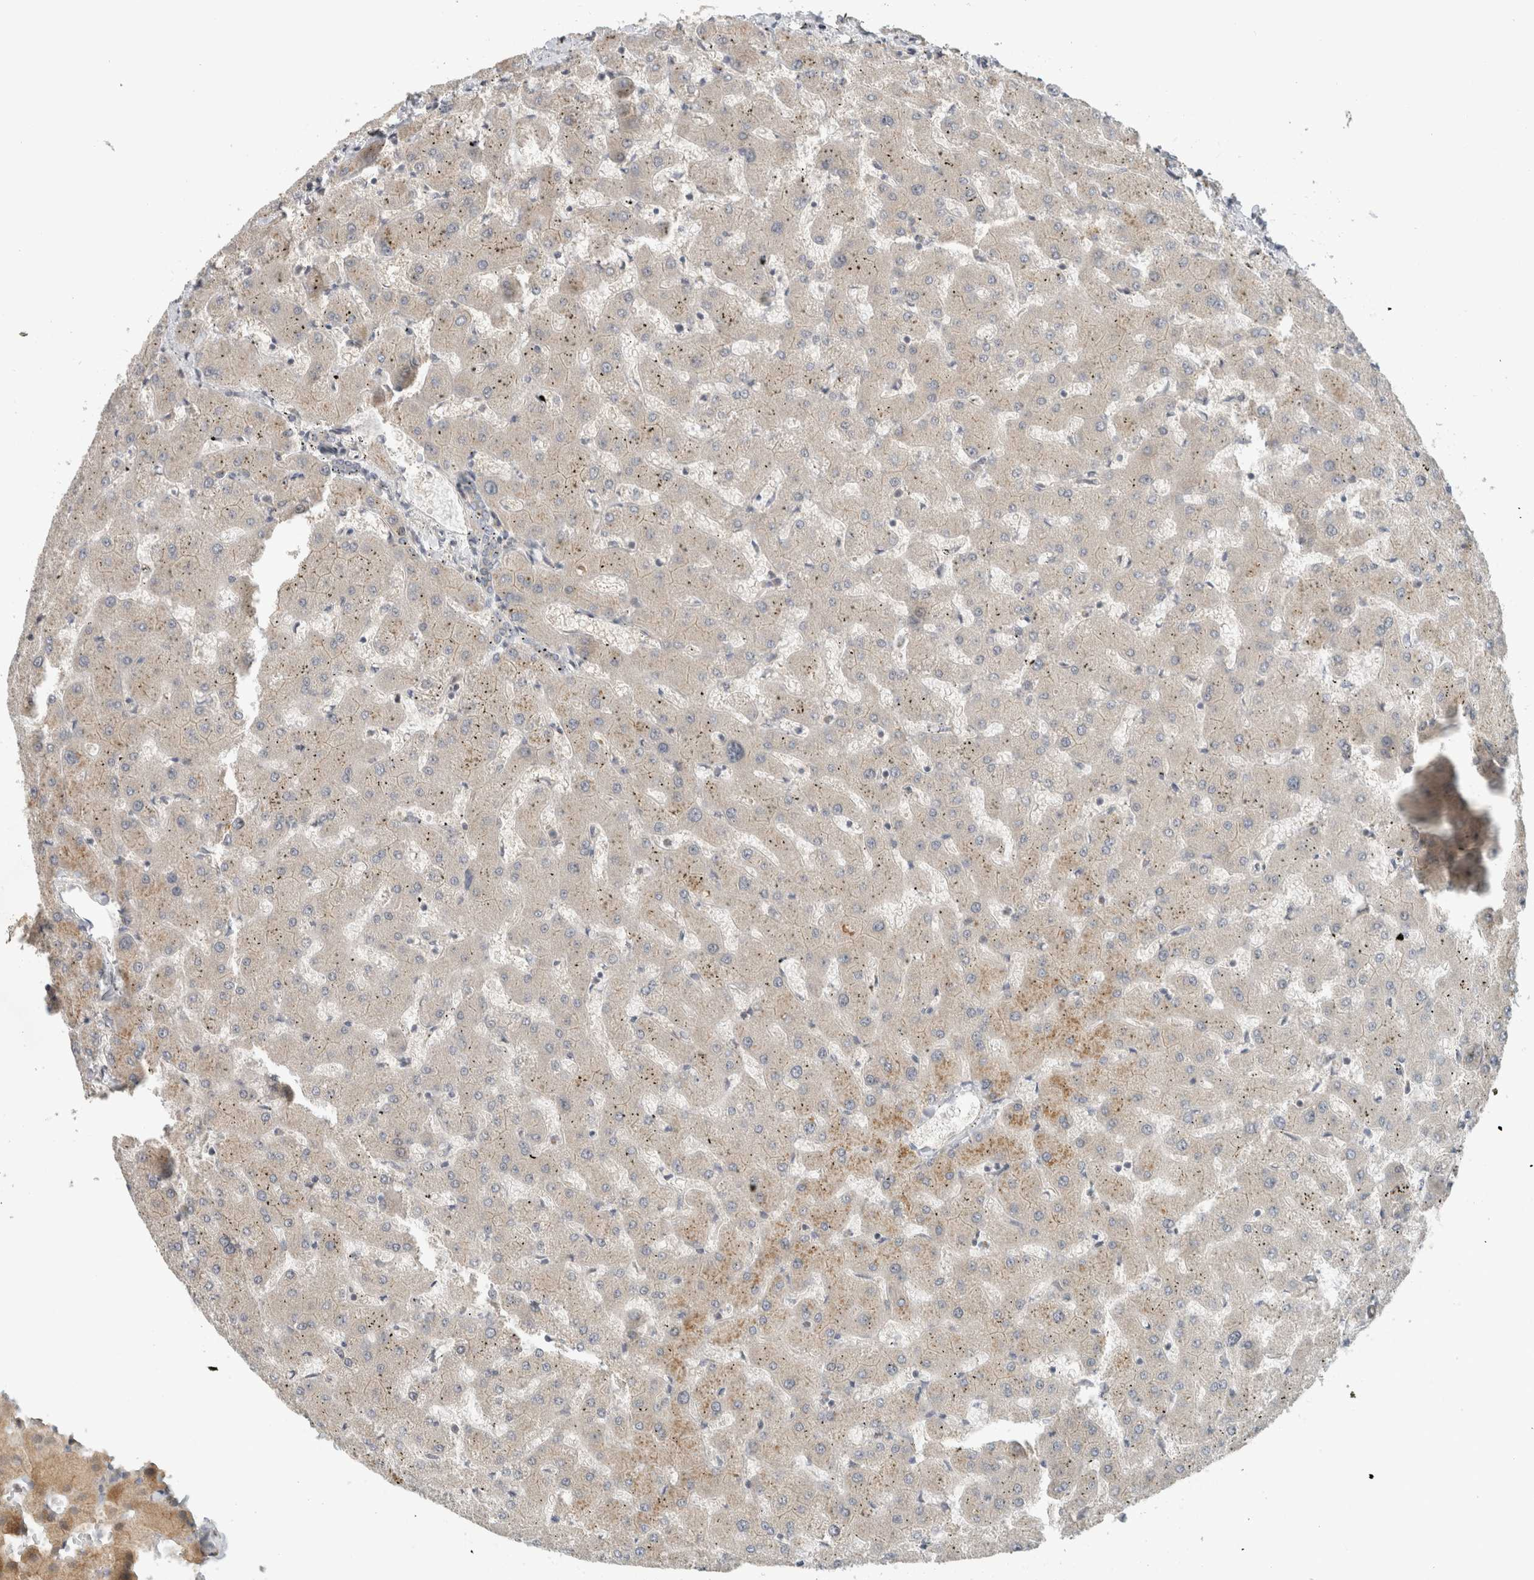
{"staining": {"intensity": "negative", "quantity": "none", "location": "none"}, "tissue": "liver", "cell_type": "Cholangiocytes", "image_type": "normal", "snomed": [{"axis": "morphology", "description": "Normal tissue, NOS"}, {"axis": "topography", "description": "Liver"}], "caption": "A high-resolution image shows immunohistochemistry staining of benign liver, which displays no significant expression in cholangiocytes. (DAB (3,3'-diaminobenzidine) immunohistochemistry visualized using brightfield microscopy, high magnification).", "gene": "ERCC6L2", "patient": {"sex": "female", "age": 63}}